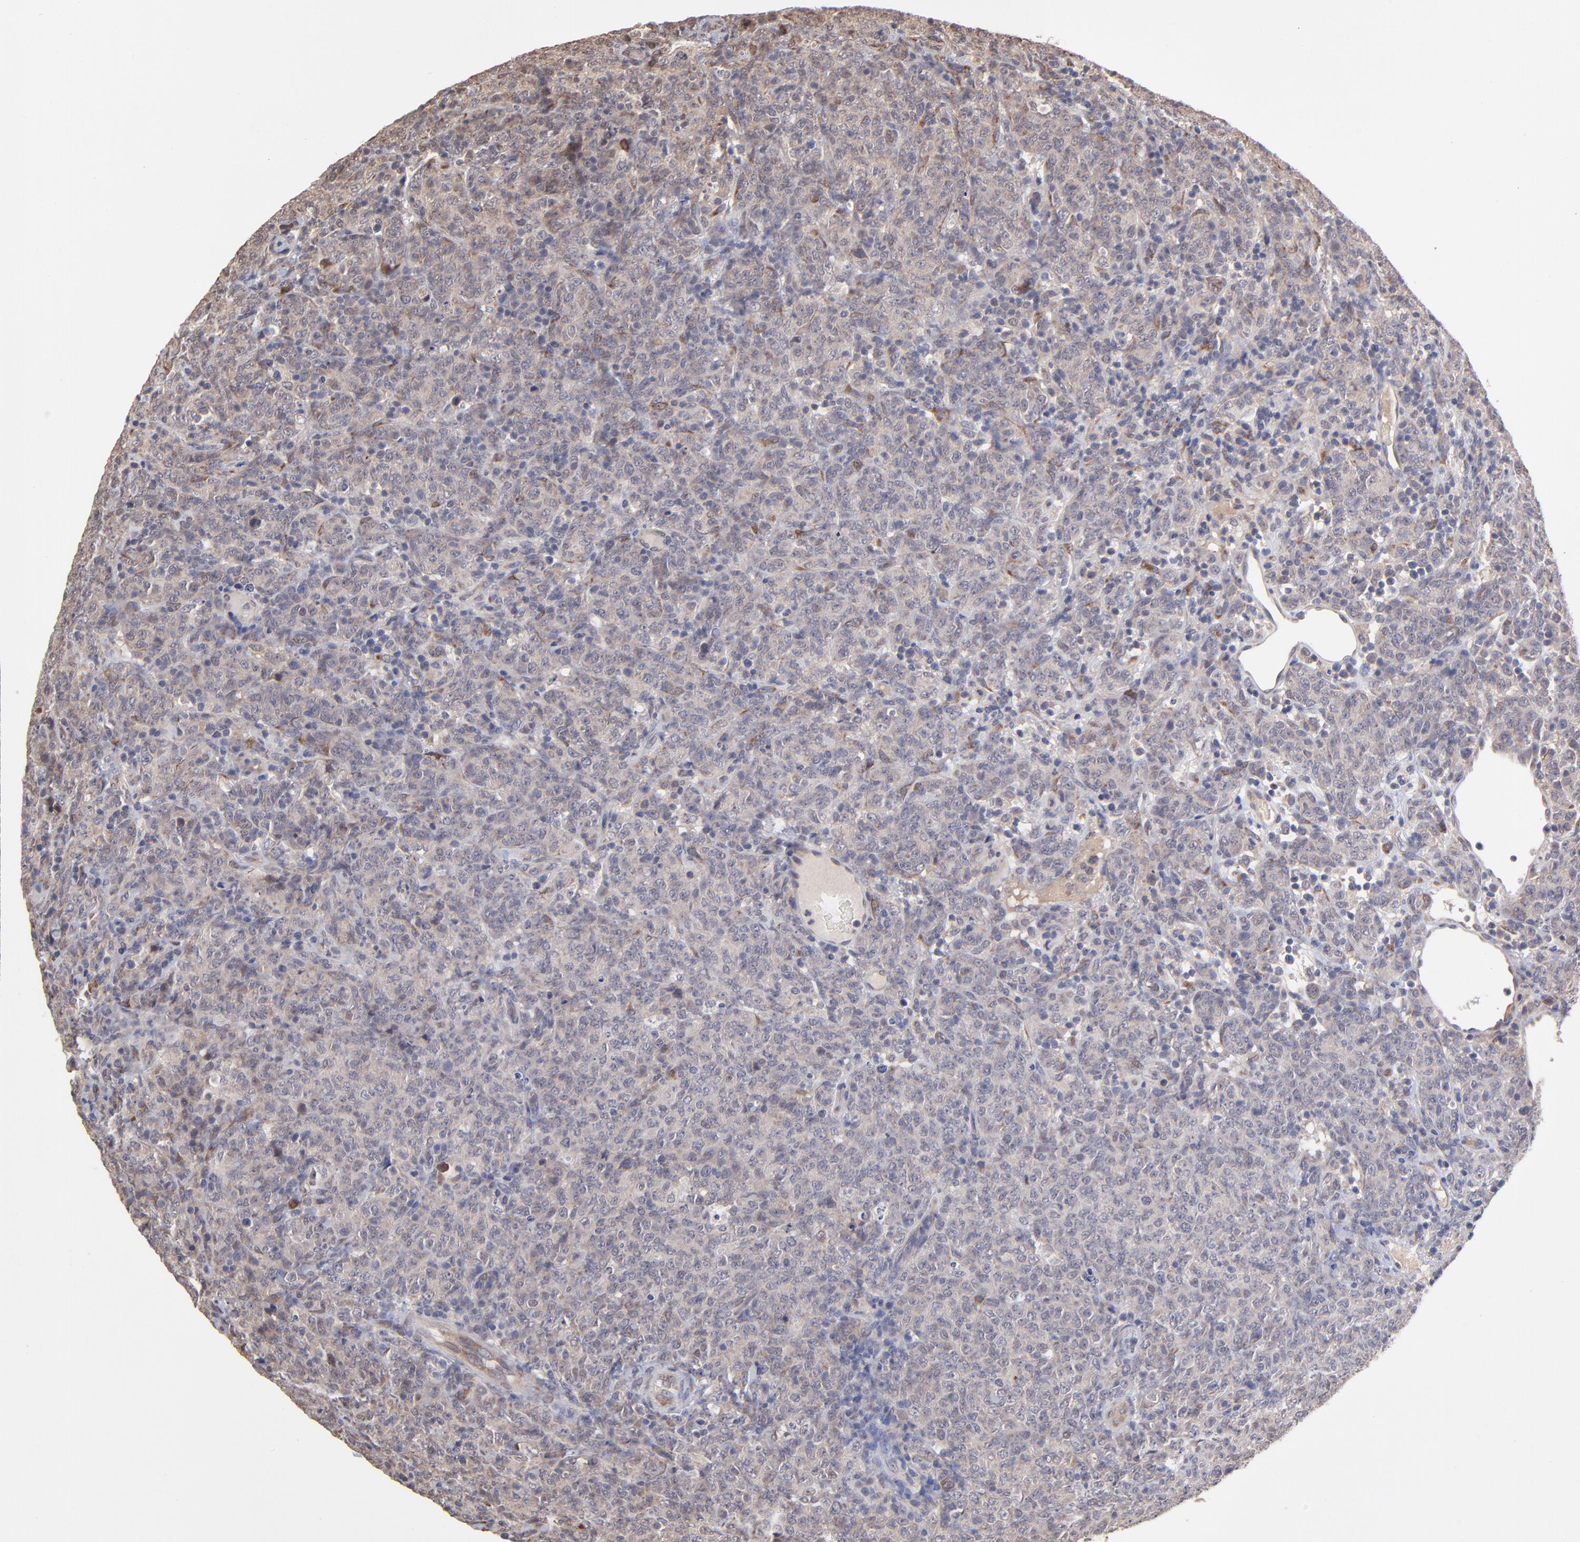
{"staining": {"intensity": "weak", "quantity": "25%-75%", "location": "cytoplasmic/membranous"}, "tissue": "lymphoma", "cell_type": "Tumor cells", "image_type": "cancer", "snomed": [{"axis": "morphology", "description": "Malignant lymphoma, non-Hodgkin's type, High grade"}, {"axis": "topography", "description": "Tonsil"}], "caption": "A histopathology image of human lymphoma stained for a protein displays weak cytoplasmic/membranous brown staining in tumor cells. (brown staining indicates protein expression, while blue staining denotes nuclei).", "gene": "CHL1", "patient": {"sex": "female", "age": 36}}